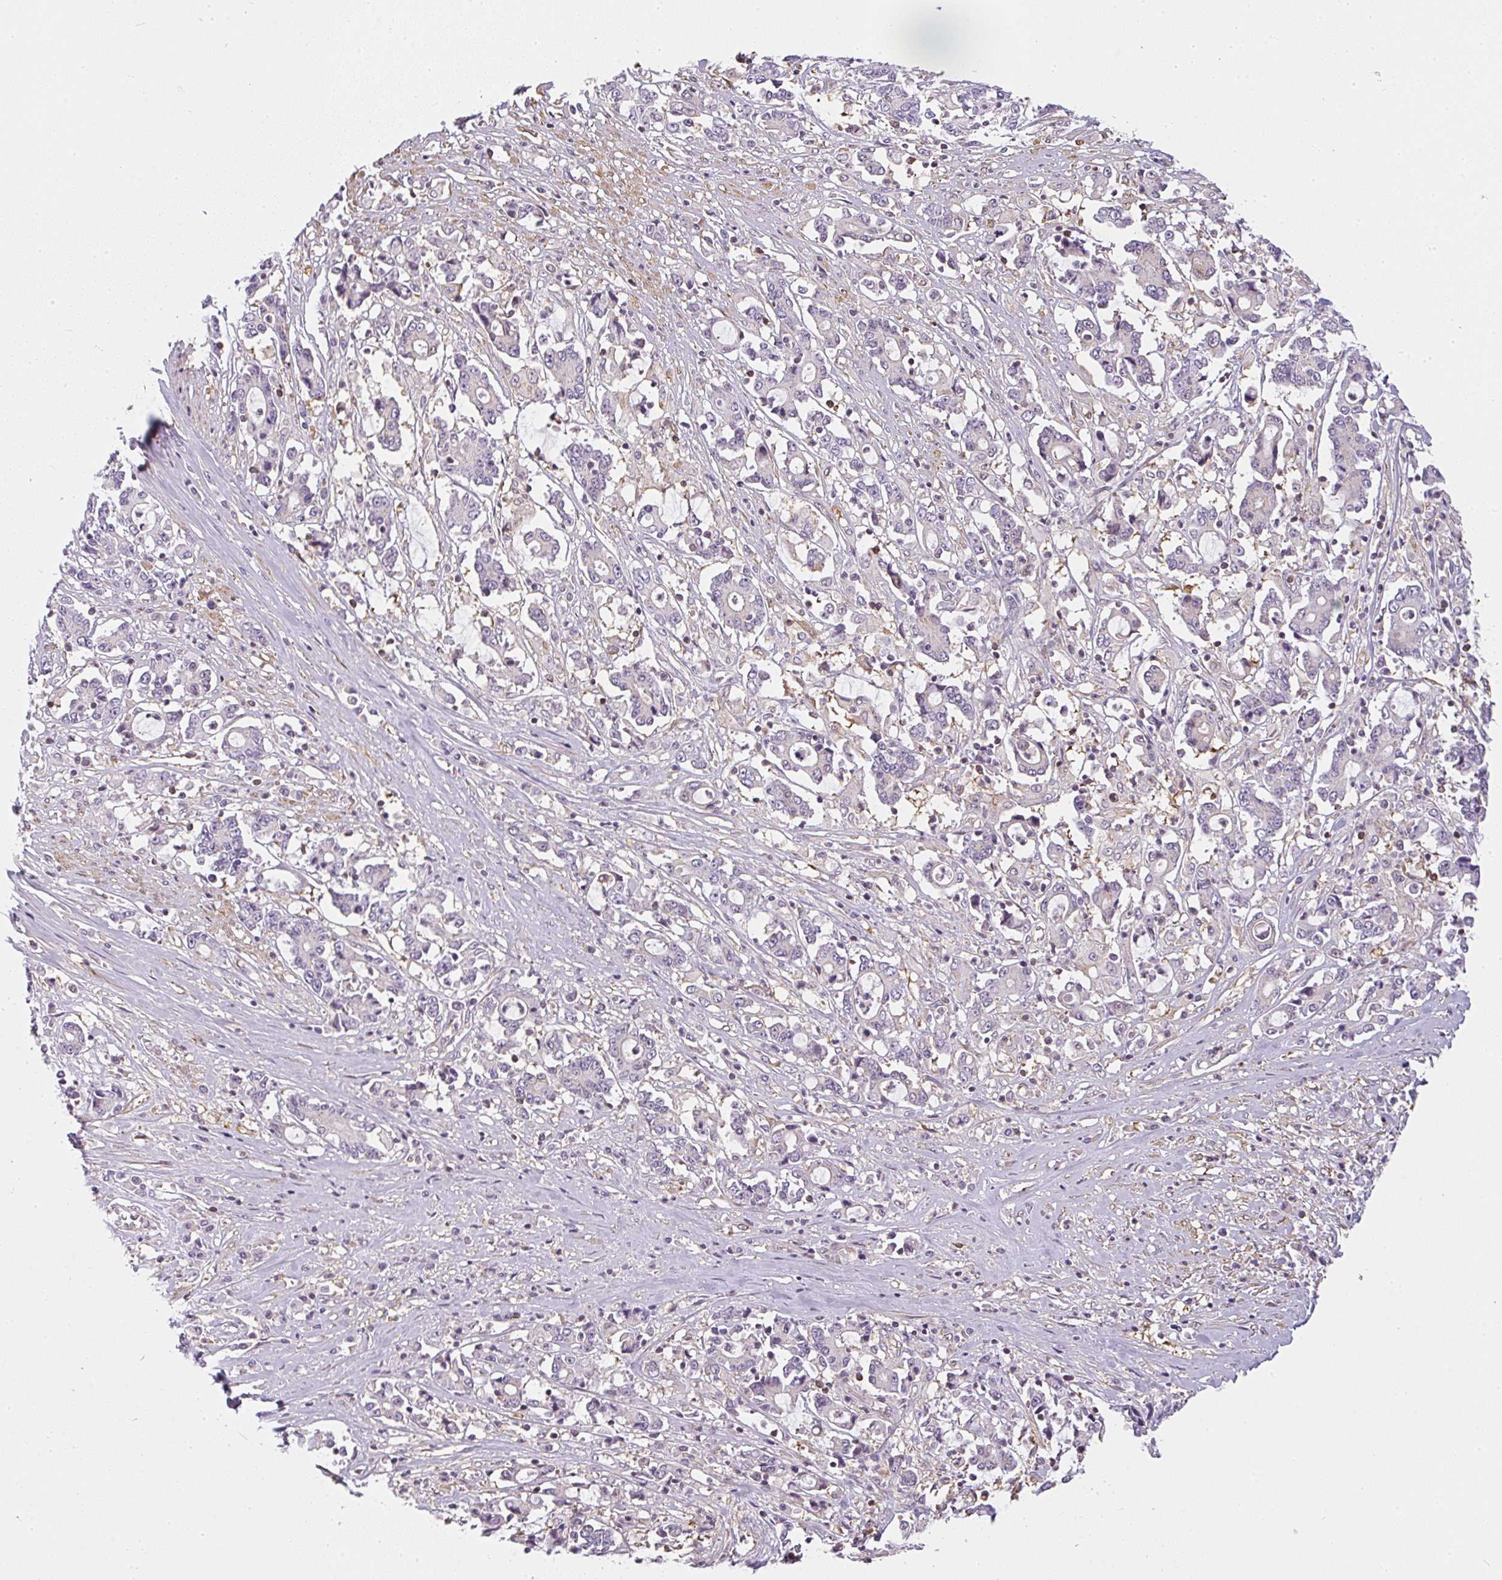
{"staining": {"intensity": "negative", "quantity": "none", "location": "none"}, "tissue": "stomach cancer", "cell_type": "Tumor cells", "image_type": "cancer", "snomed": [{"axis": "morphology", "description": "Adenocarcinoma, NOS"}, {"axis": "topography", "description": "Stomach, upper"}], "caption": "Micrograph shows no protein expression in tumor cells of stomach adenocarcinoma tissue.", "gene": "SULF1", "patient": {"sex": "male", "age": 68}}